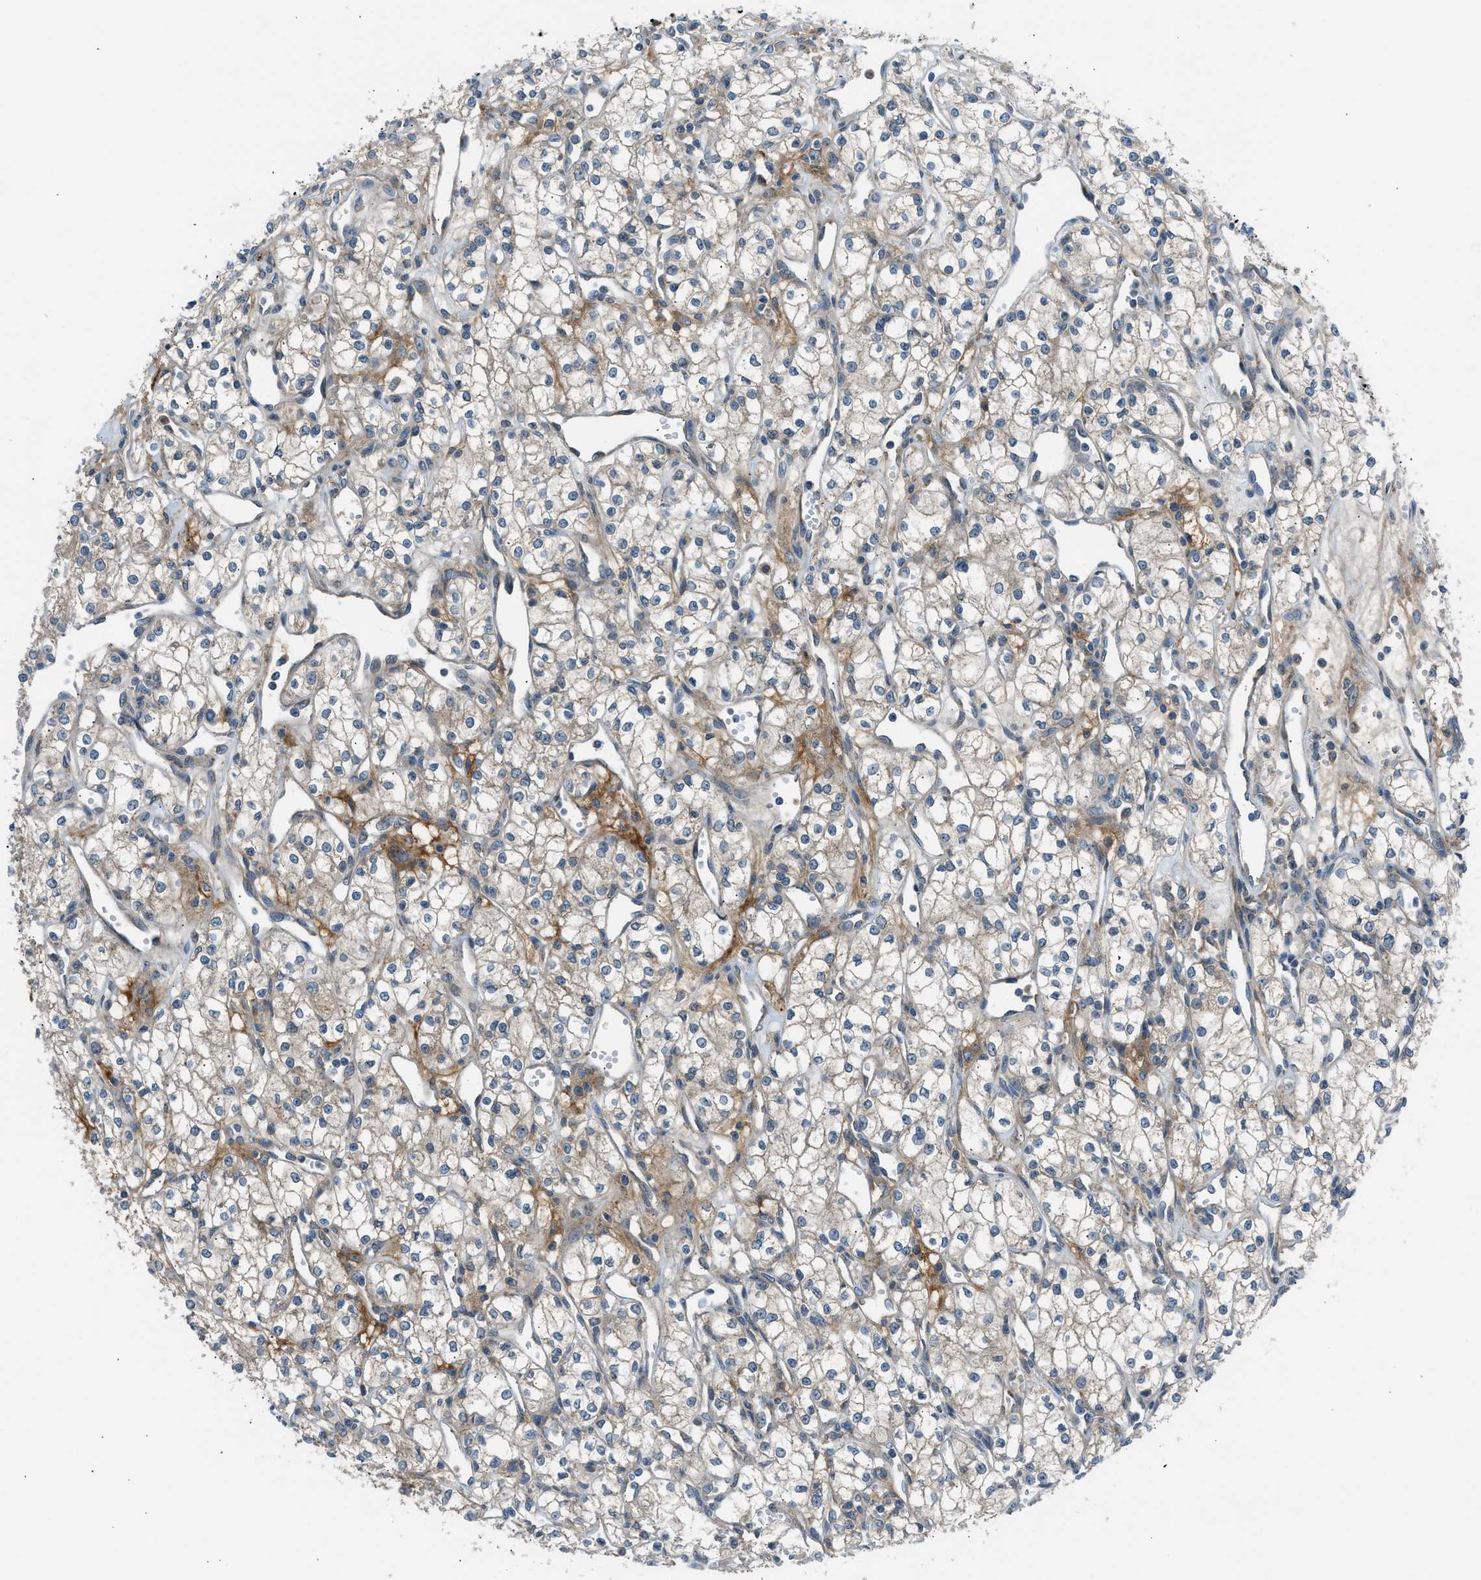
{"staining": {"intensity": "weak", "quantity": ">75%", "location": "cytoplasmic/membranous"}, "tissue": "renal cancer", "cell_type": "Tumor cells", "image_type": "cancer", "snomed": [{"axis": "morphology", "description": "Adenocarcinoma, NOS"}, {"axis": "topography", "description": "Kidney"}], "caption": "Adenocarcinoma (renal) tissue demonstrates weak cytoplasmic/membranous positivity in about >75% of tumor cells, visualized by immunohistochemistry. (Stains: DAB in brown, nuclei in blue, Microscopy: brightfield microscopy at high magnification).", "gene": "EDARADD", "patient": {"sex": "male", "age": 59}}